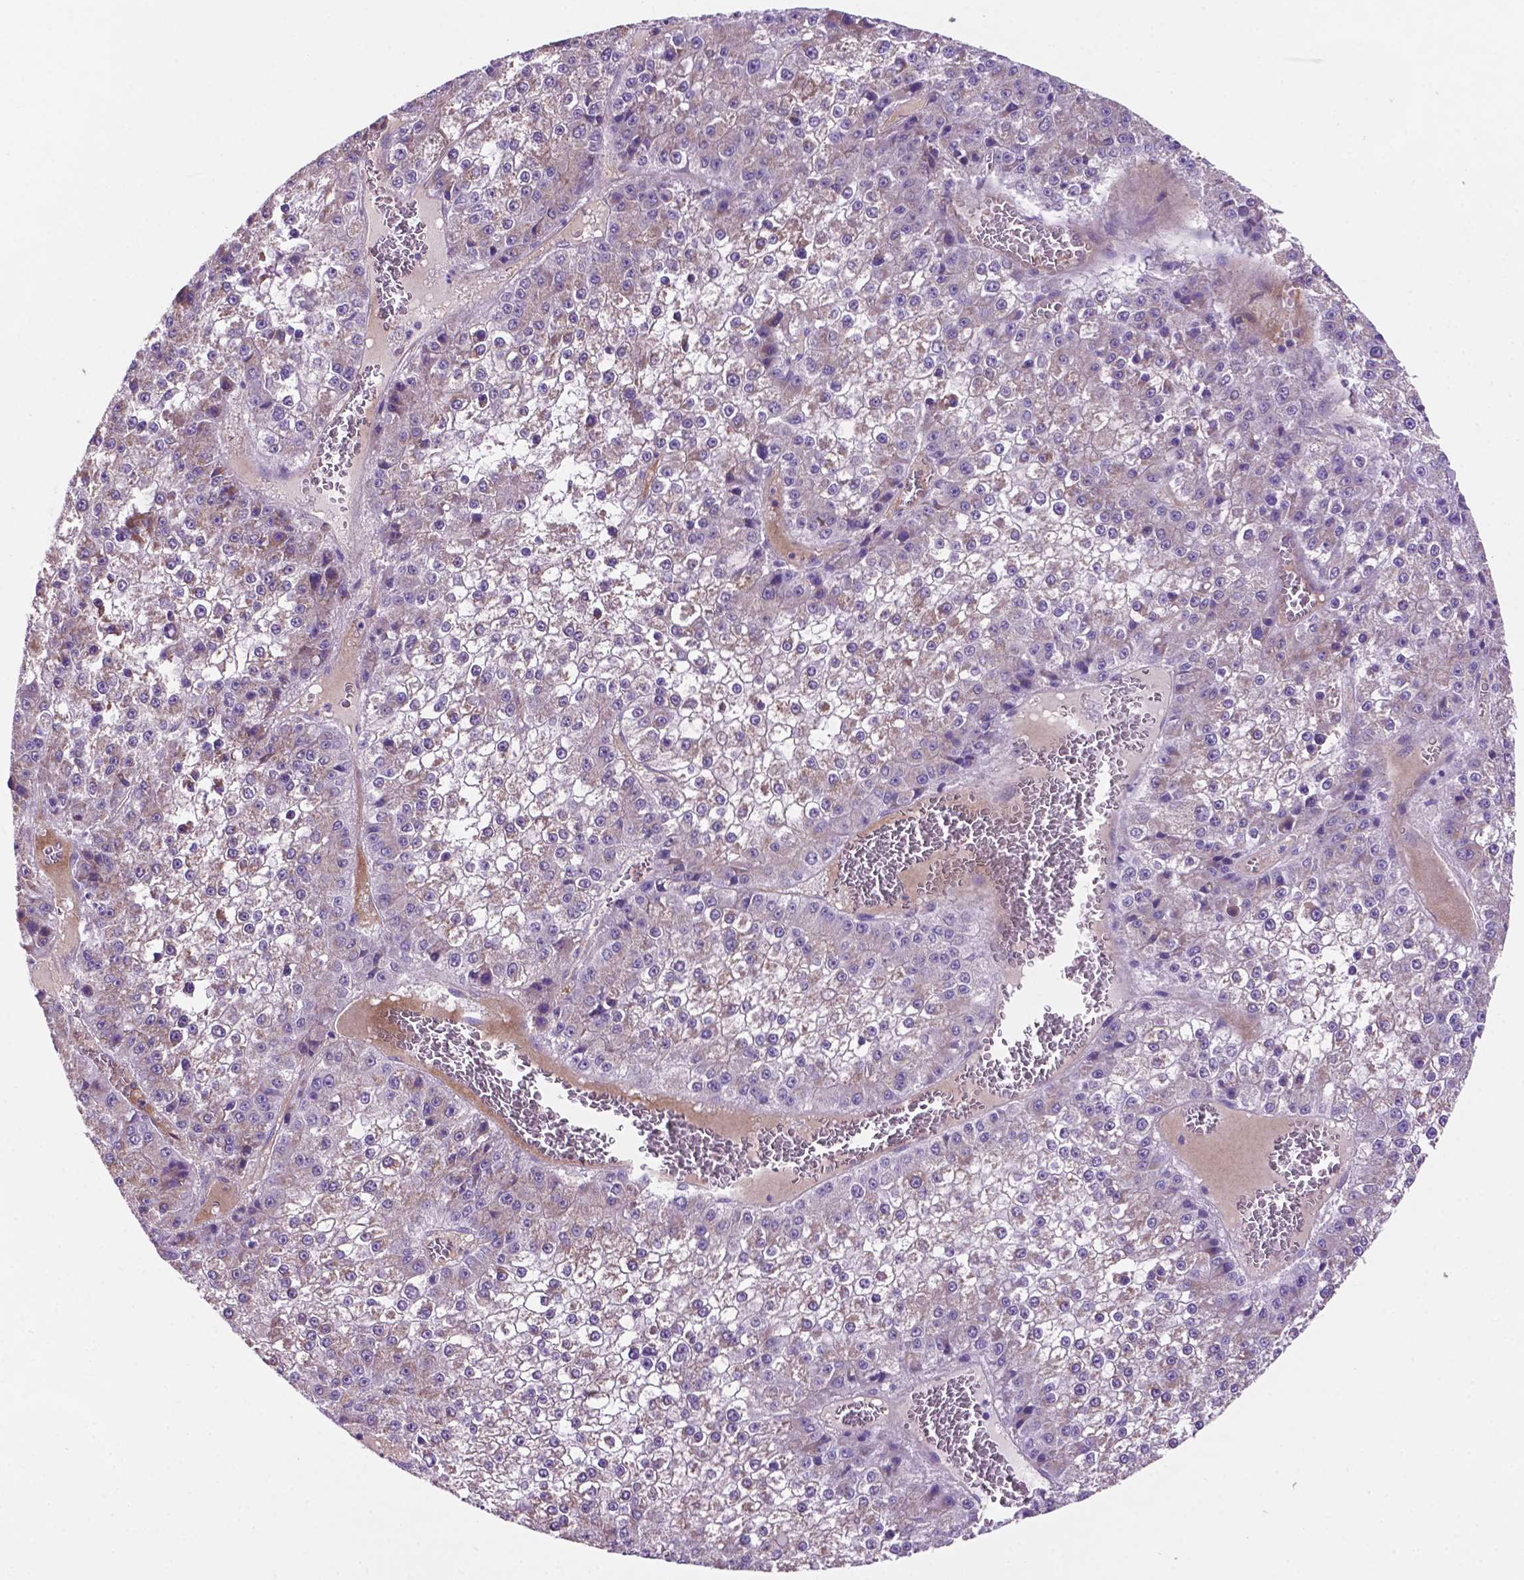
{"staining": {"intensity": "negative", "quantity": "none", "location": "none"}, "tissue": "liver cancer", "cell_type": "Tumor cells", "image_type": "cancer", "snomed": [{"axis": "morphology", "description": "Carcinoma, Hepatocellular, NOS"}, {"axis": "topography", "description": "Liver"}], "caption": "This photomicrograph is of liver cancer (hepatocellular carcinoma) stained with immunohistochemistry to label a protein in brown with the nuclei are counter-stained blue. There is no expression in tumor cells.", "gene": "TMEM121B", "patient": {"sex": "female", "age": 73}}